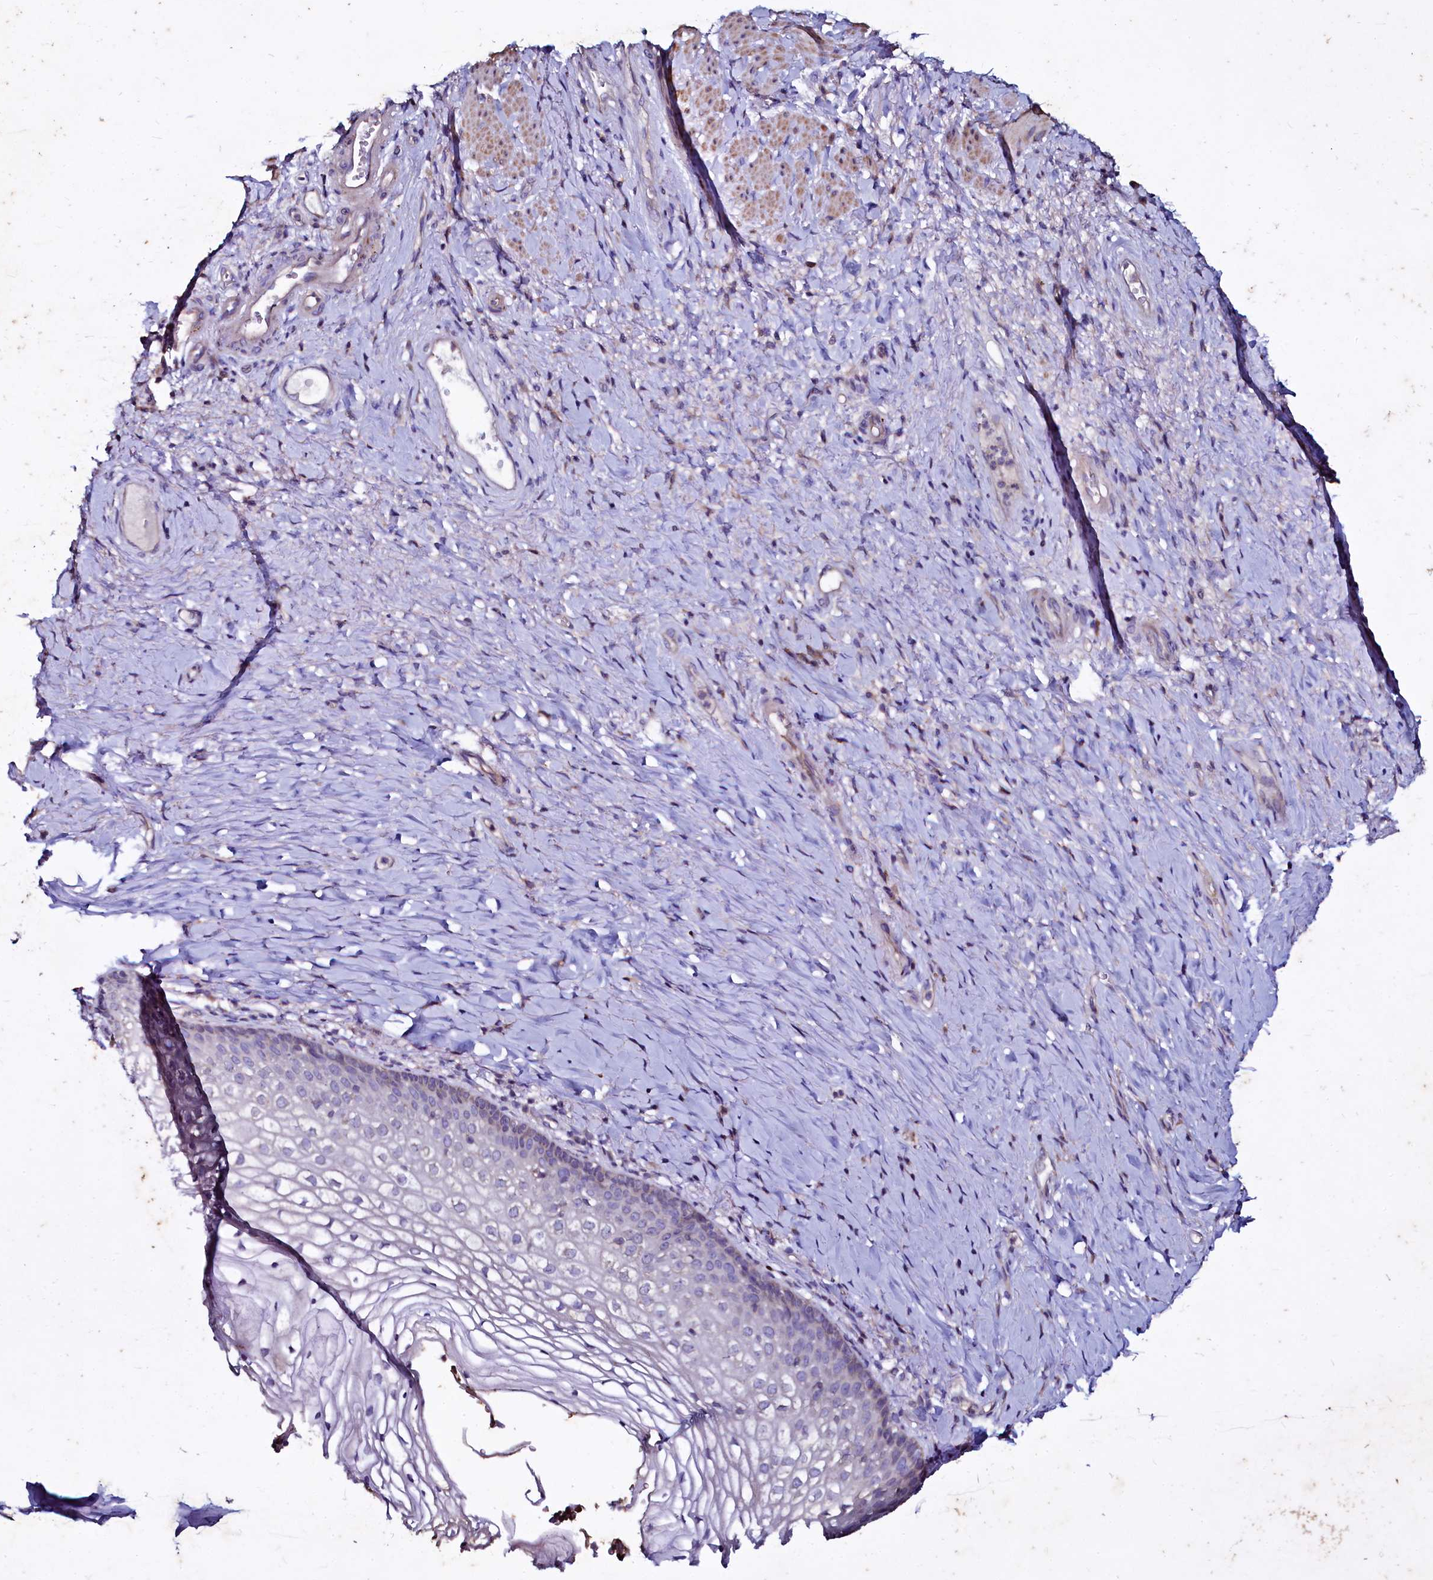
{"staining": {"intensity": "weak", "quantity": "<25%", "location": "cytoplasmic/membranous"}, "tissue": "vagina", "cell_type": "Squamous epithelial cells", "image_type": "normal", "snomed": [{"axis": "morphology", "description": "Normal tissue, NOS"}, {"axis": "topography", "description": "Vagina"}], "caption": "IHC of normal human vagina shows no staining in squamous epithelial cells. Nuclei are stained in blue.", "gene": "SELENOT", "patient": {"sex": "female", "age": 60}}